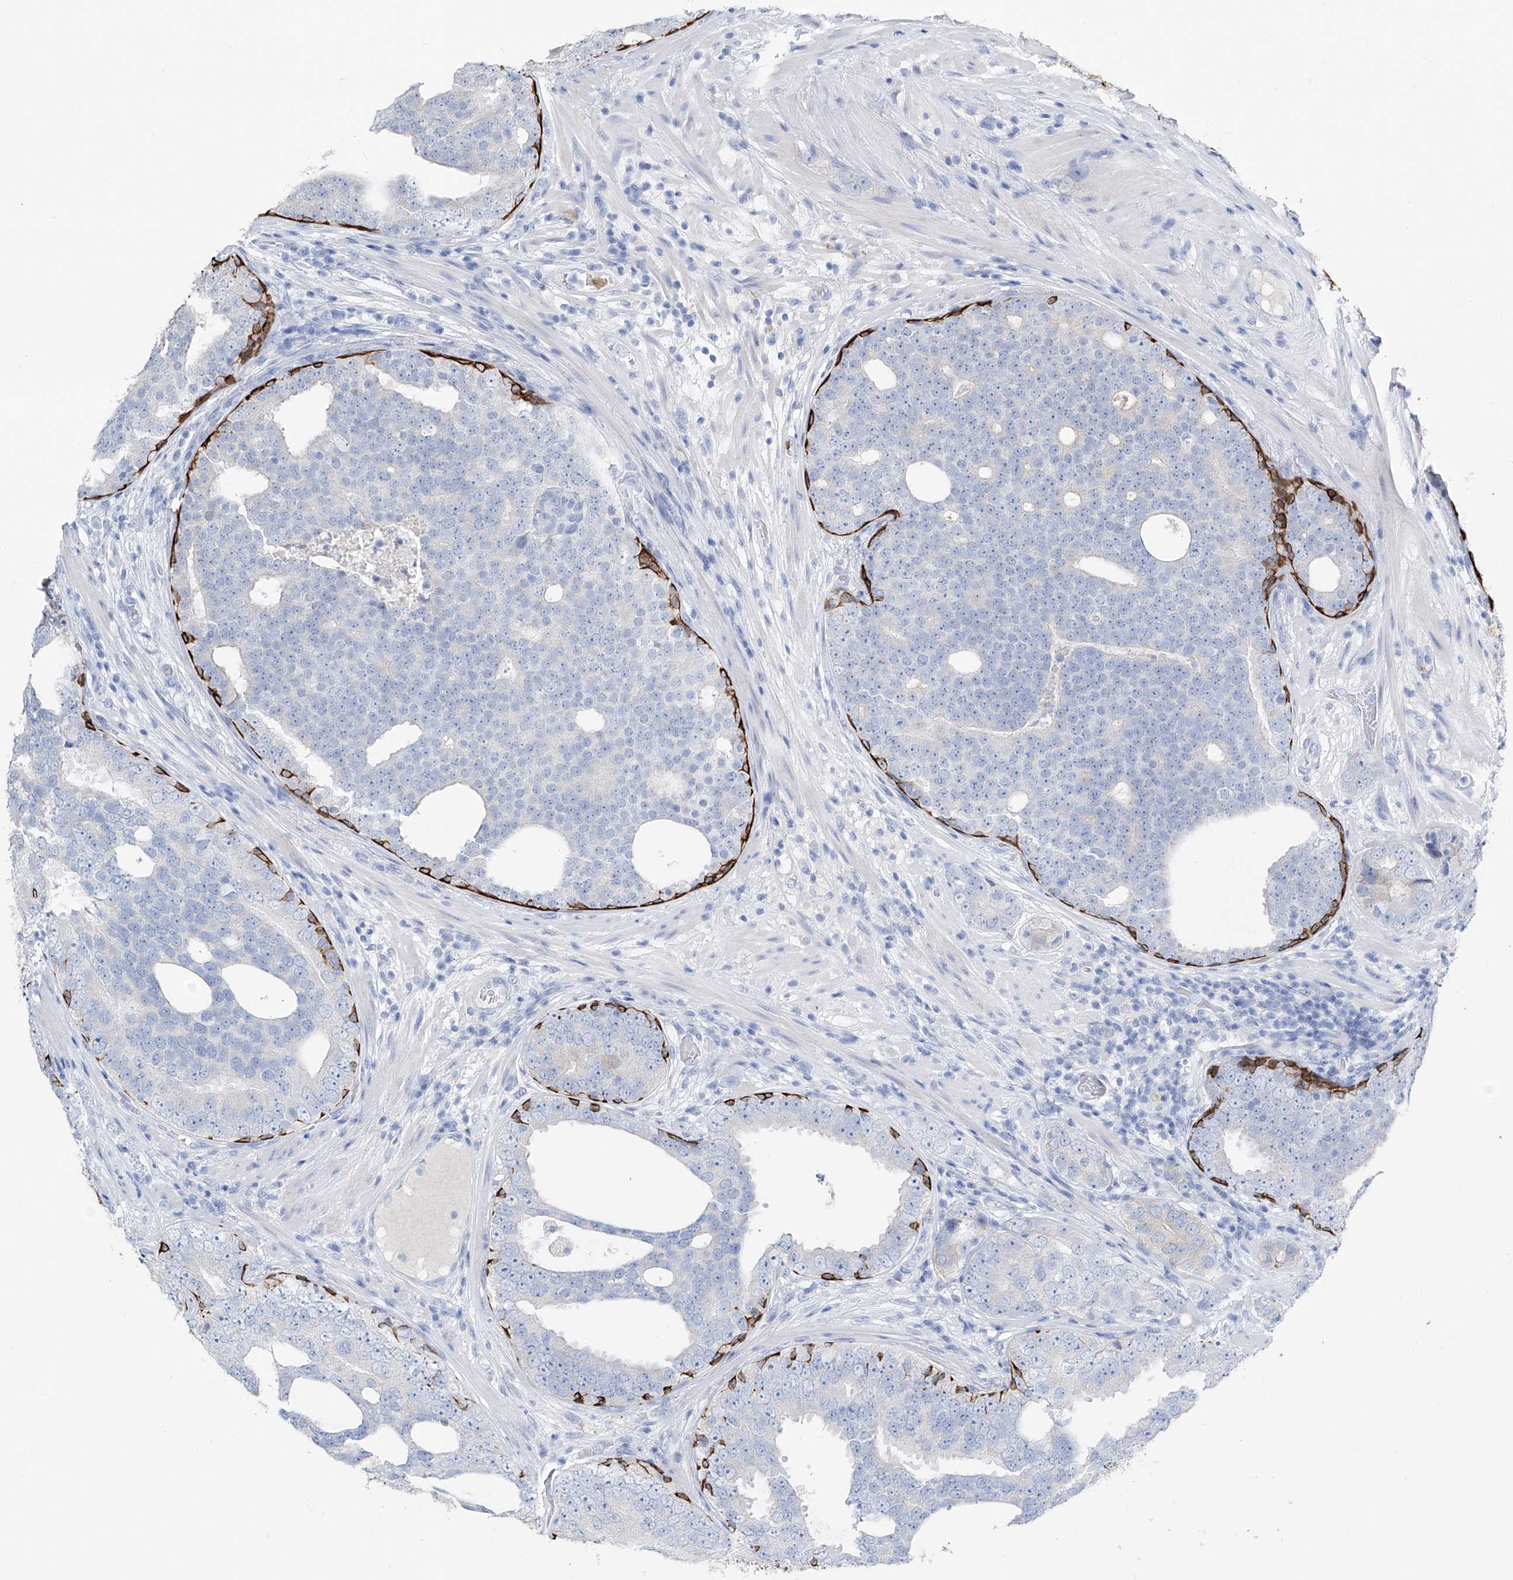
{"staining": {"intensity": "negative", "quantity": "none", "location": "none"}, "tissue": "prostate cancer", "cell_type": "Tumor cells", "image_type": "cancer", "snomed": [{"axis": "morphology", "description": "Adenocarcinoma, High grade"}, {"axis": "topography", "description": "Prostate"}], "caption": "The micrograph demonstrates no significant staining in tumor cells of adenocarcinoma (high-grade) (prostate). The staining was performed using DAB to visualize the protein expression in brown, while the nuclei were stained in blue with hematoxylin (Magnification: 20x).", "gene": "FRS3", "patient": {"sex": "male", "age": 56}}